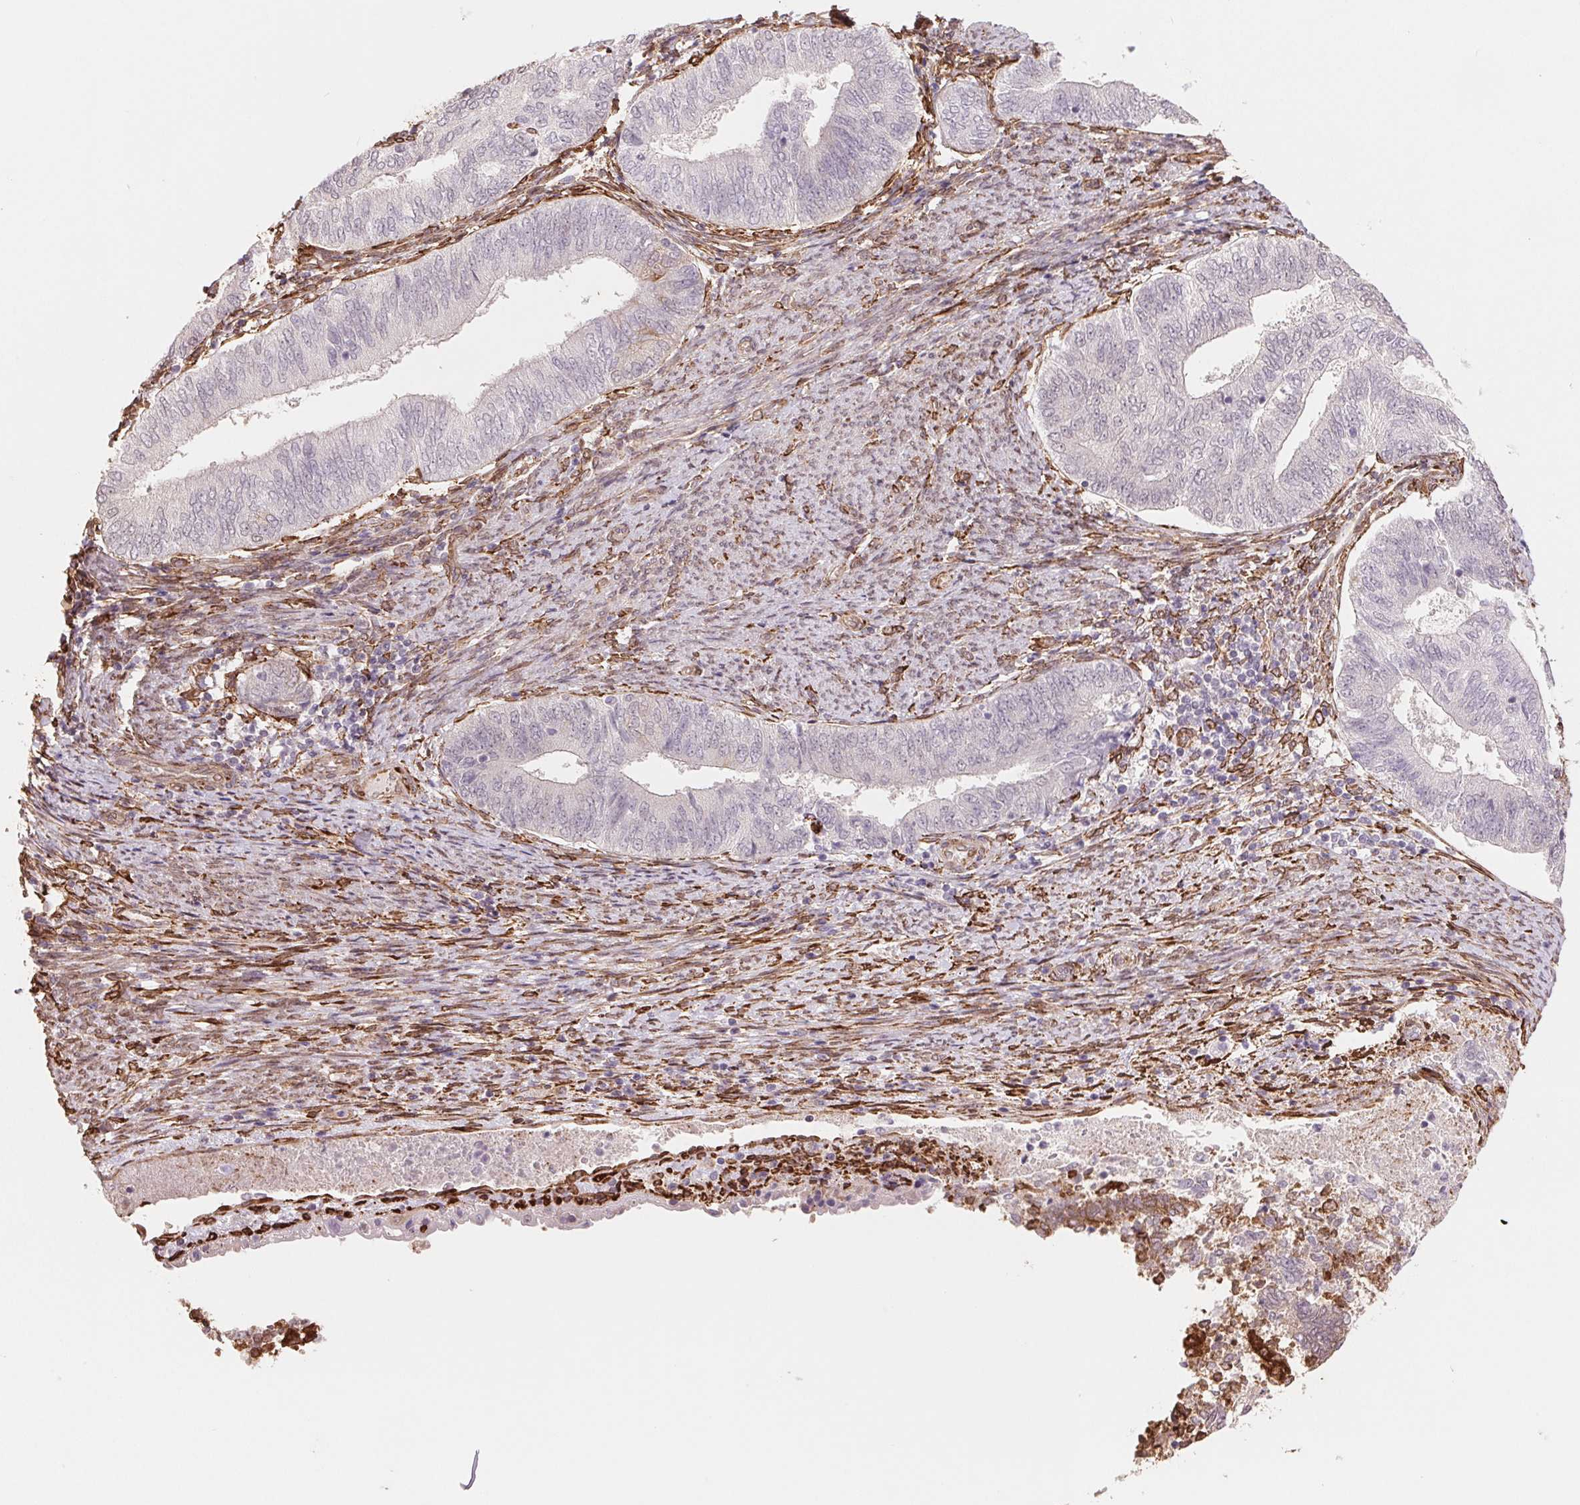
{"staining": {"intensity": "negative", "quantity": "none", "location": "none"}, "tissue": "endometrial cancer", "cell_type": "Tumor cells", "image_type": "cancer", "snomed": [{"axis": "morphology", "description": "Adenocarcinoma, NOS"}, {"axis": "topography", "description": "Endometrium"}], "caption": "This image is of endometrial cancer (adenocarcinoma) stained with immunohistochemistry to label a protein in brown with the nuclei are counter-stained blue. There is no expression in tumor cells. The staining was performed using DAB to visualize the protein expression in brown, while the nuclei were stained in blue with hematoxylin (Magnification: 20x).", "gene": "FKBP10", "patient": {"sex": "female", "age": 65}}